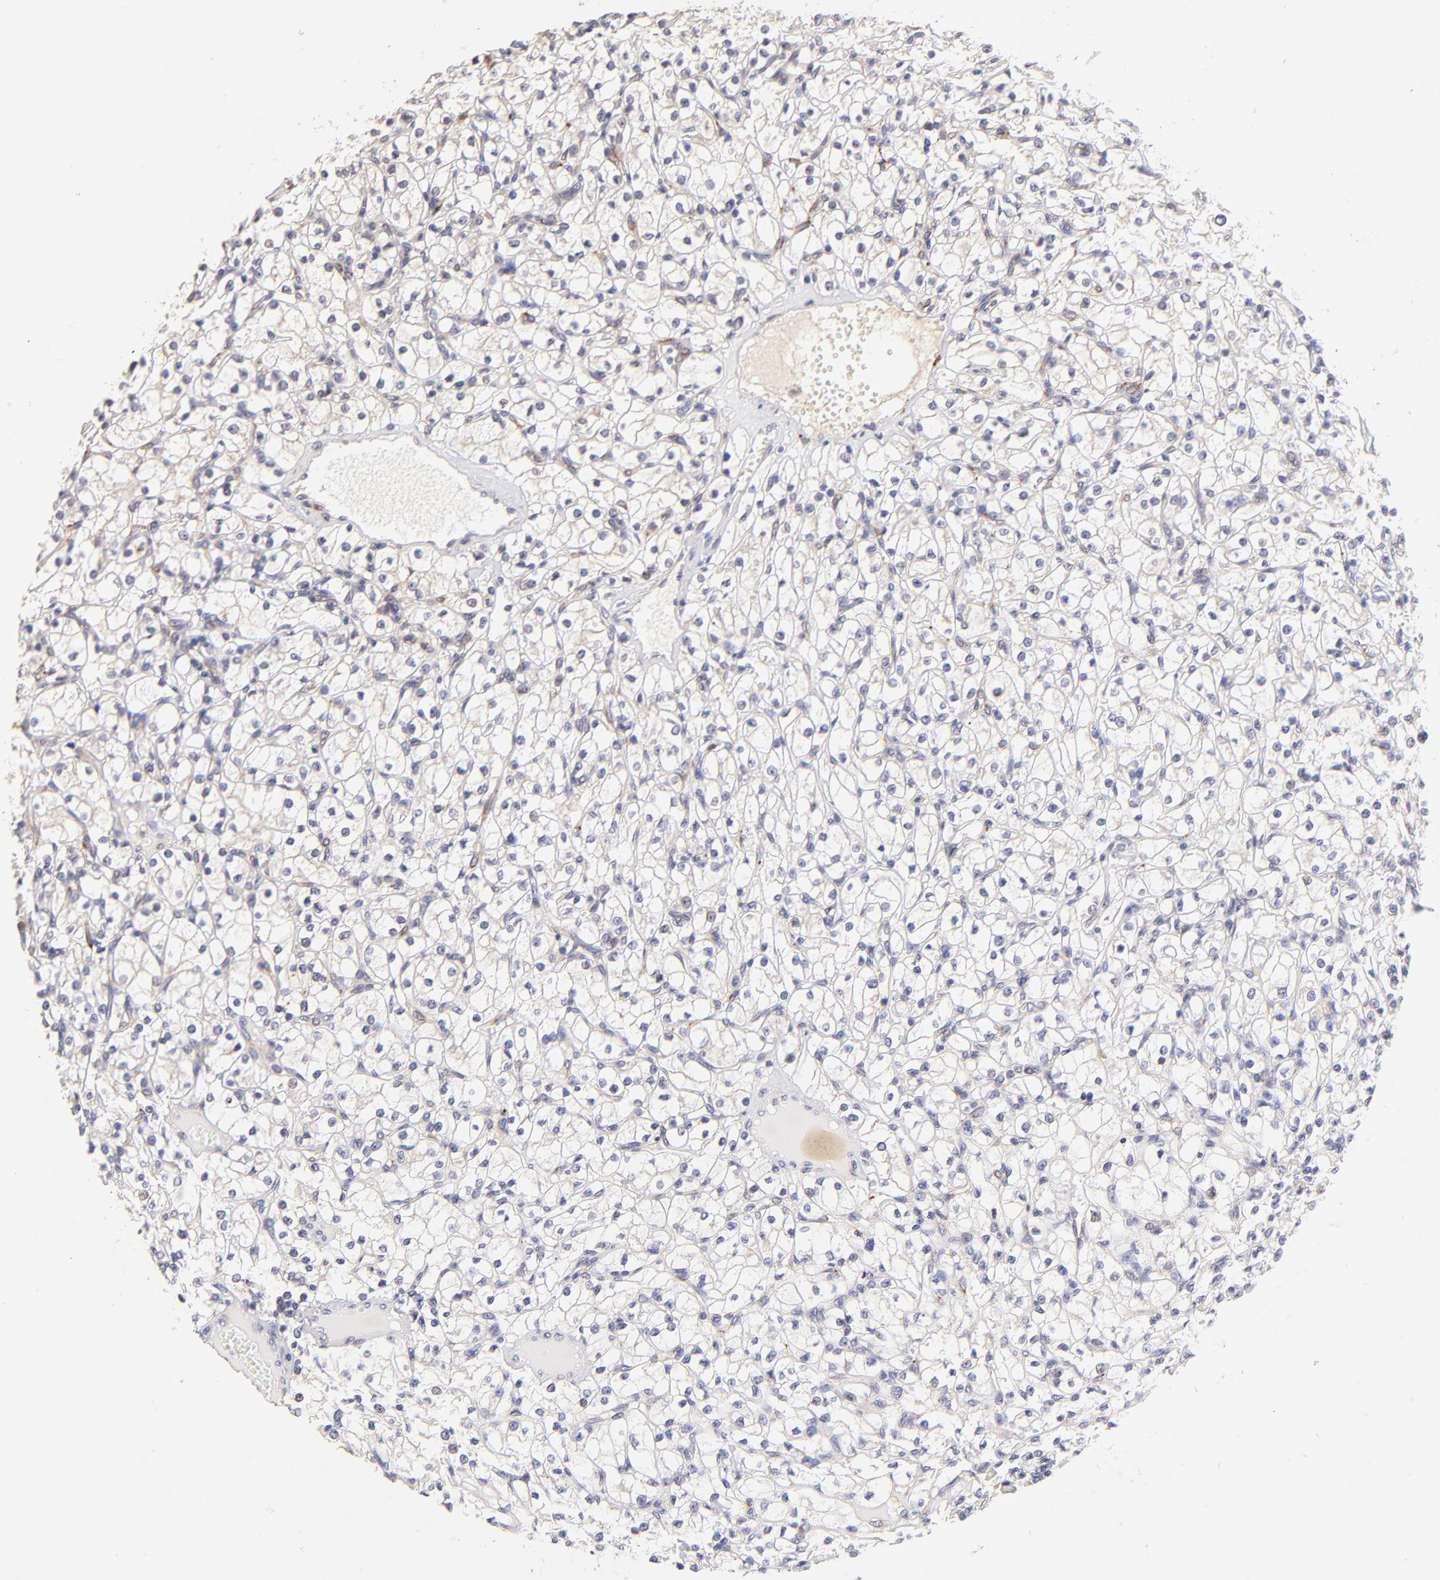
{"staining": {"intensity": "negative", "quantity": "none", "location": "none"}, "tissue": "renal cancer", "cell_type": "Tumor cells", "image_type": "cancer", "snomed": [{"axis": "morphology", "description": "Adenocarcinoma, NOS"}, {"axis": "topography", "description": "Kidney"}], "caption": "Tumor cells show no significant protein positivity in renal adenocarcinoma.", "gene": "SPARC", "patient": {"sex": "male", "age": 61}}